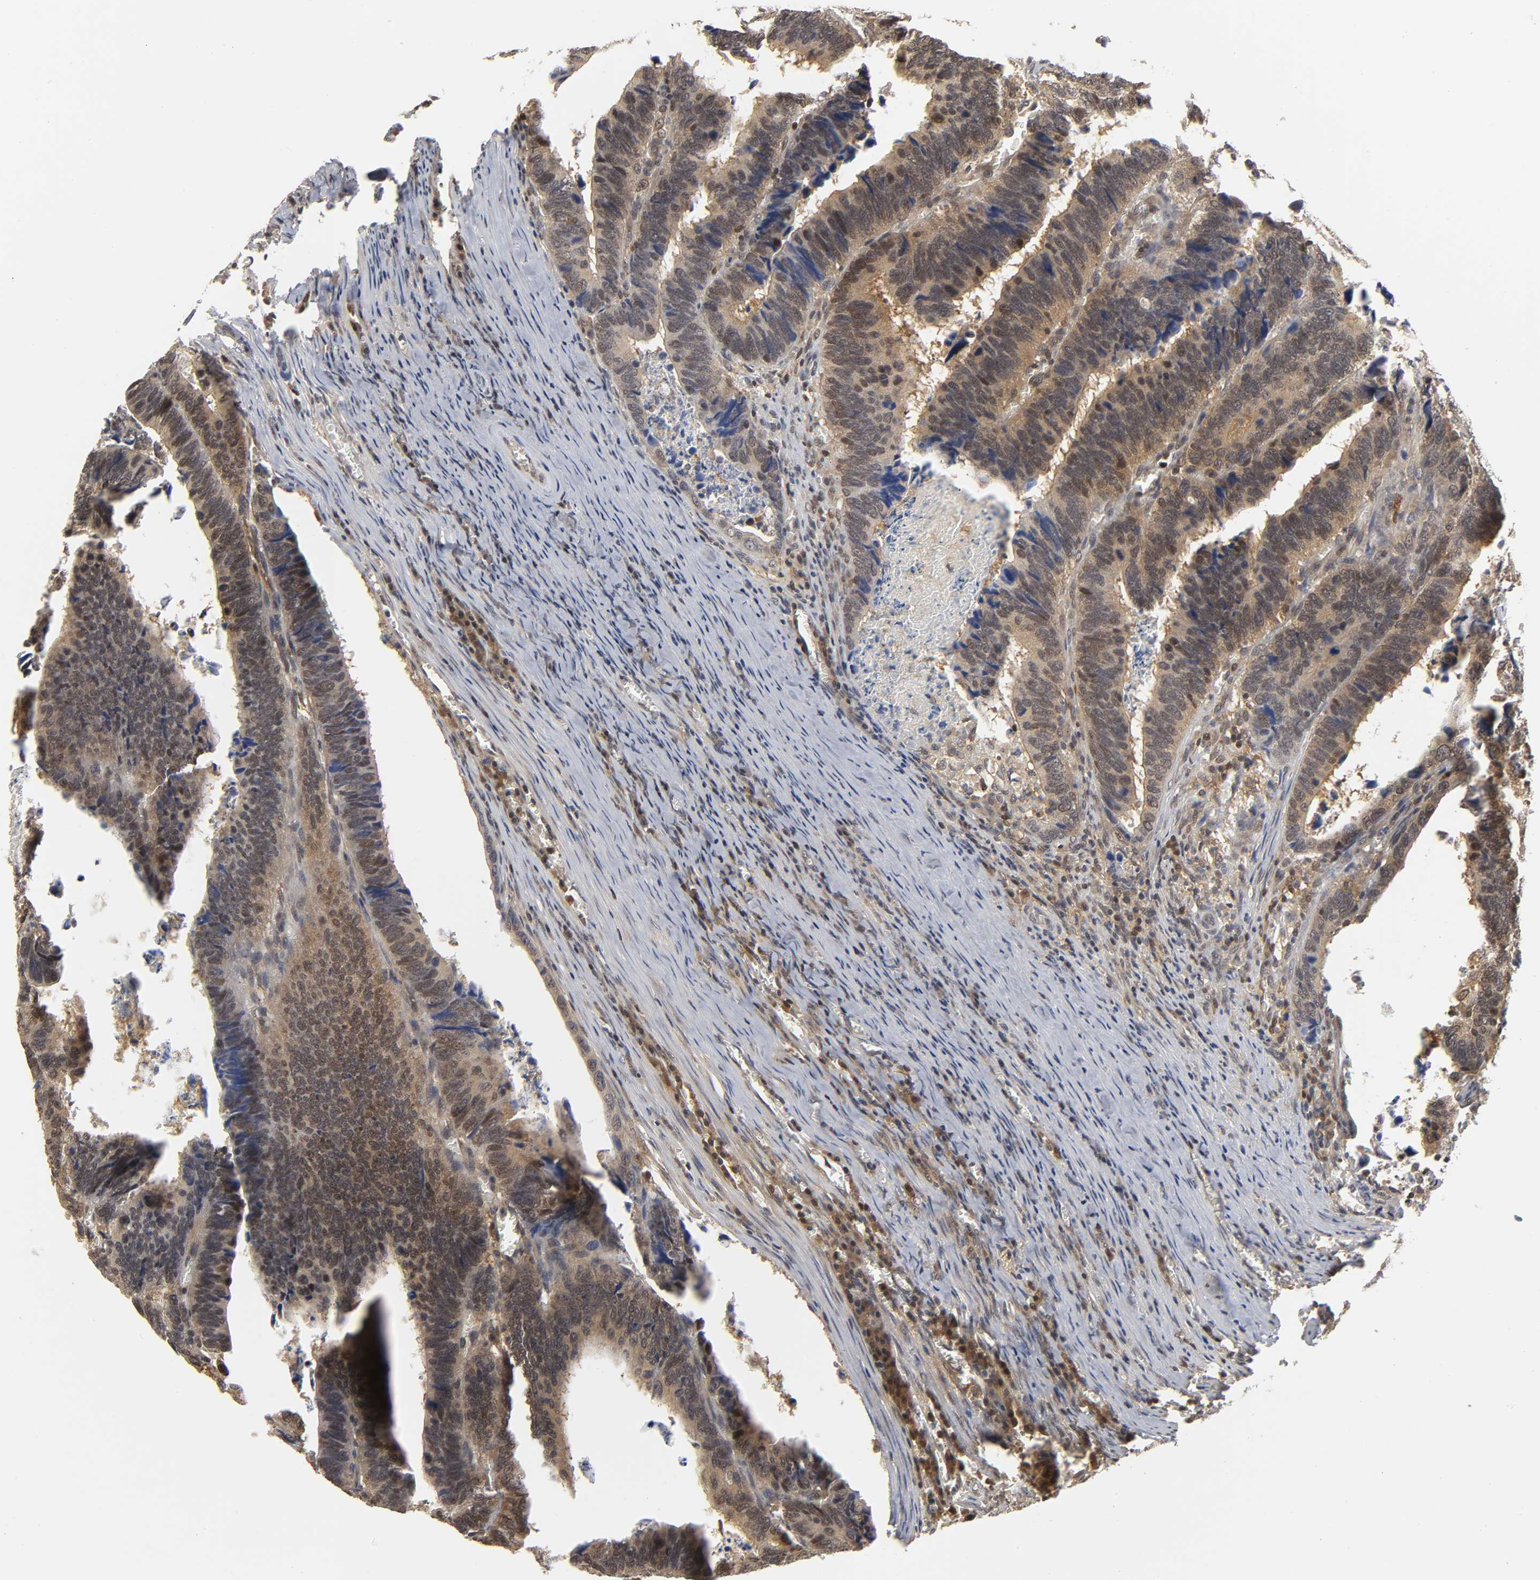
{"staining": {"intensity": "moderate", "quantity": ">75%", "location": "cytoplasmic/membranous,nuclear"}, "tissue": "colorectal cancer", "cell_type": "Tumor cells", "image_type": "cancer", "snomed": [{"axis": "morphology", "description": "Adenocarcinoma, NOS"}, {"axis": "topography", "description": "Colon"}], "caption": "DAB immunohistochemical staining of adenocarcinoma (colorectal) reveals moderate cytoplasmic/membranous and nuclear protein positivity in about >75% of tumor cells.", "gene": "PARK7", "patient": {"sex": "male", "age": 72}}